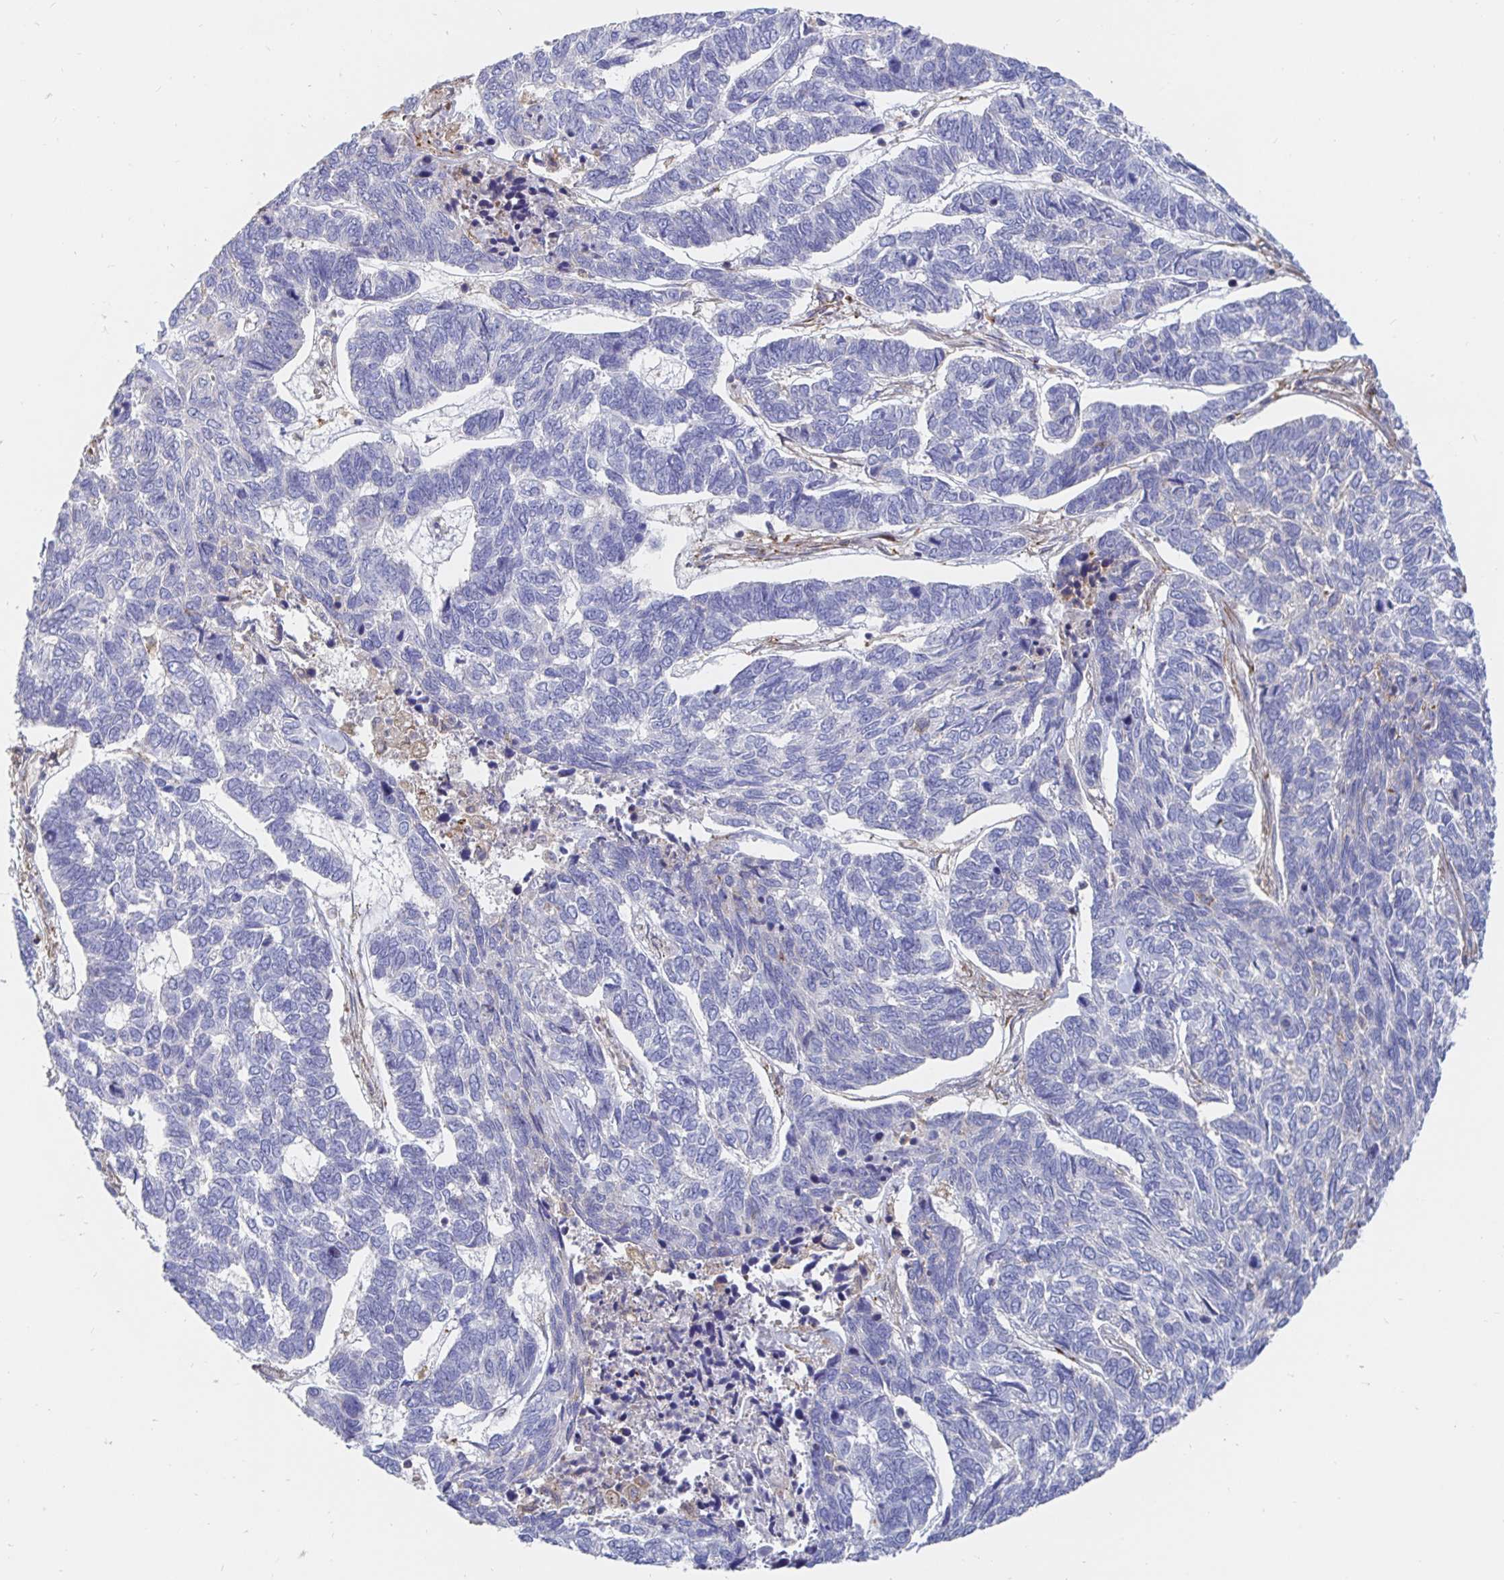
{"staining": {"intensity": "negative", "quantity": "none", "location": "none"}, "tissue": "skin cancer", "cell_type": "Tumor cells", "image_type": "cancer", "snomed": [{"axis": "morphology", "description": "Basal cell carcinoma"}, {"axis": "topography", "description": "Skin"}], "caption": "Tumor cells show no significant positivity in basal cell carcinoma (skin).", "gene": "KCTD19", "patient": {"sex": "female", "age": 65}}